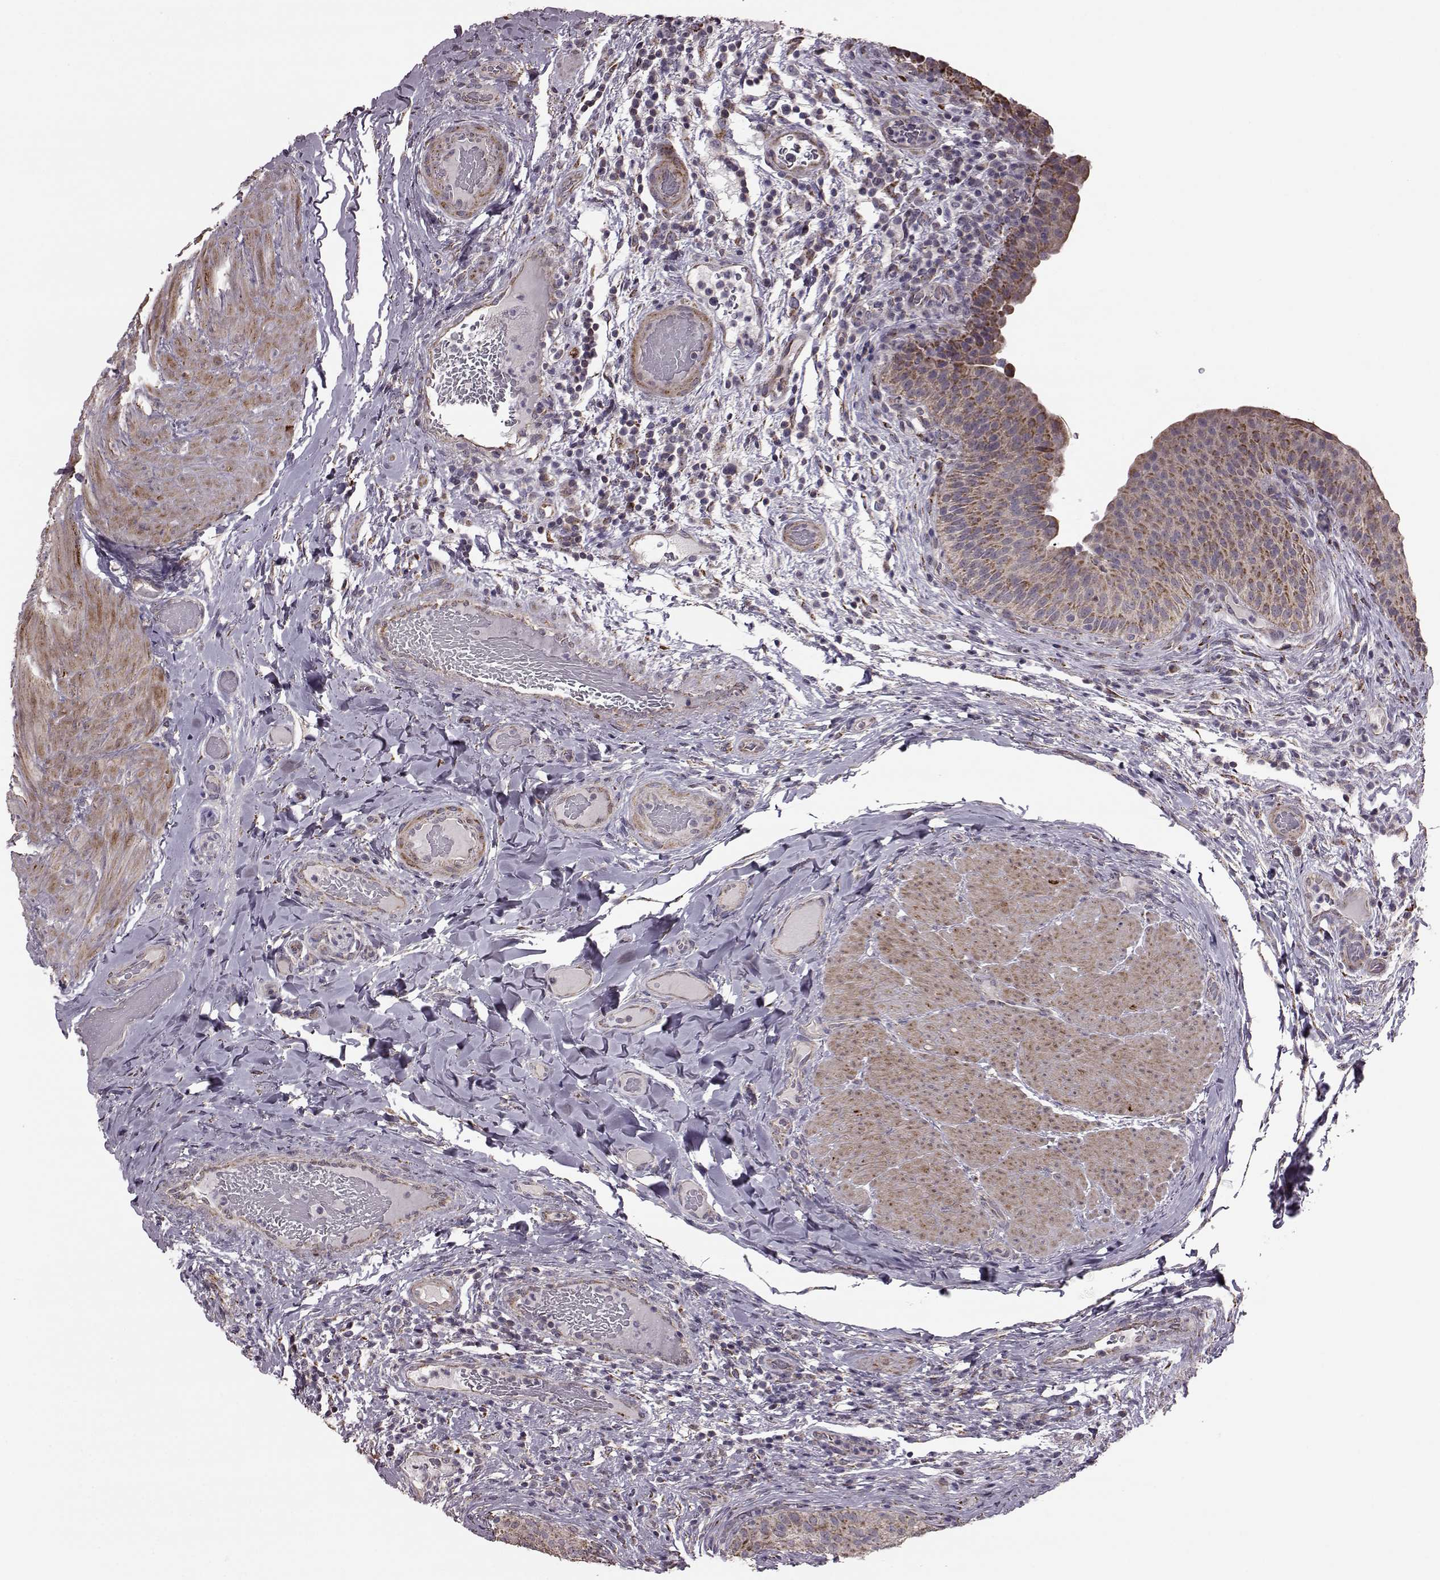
{"staining": {"intensity": "moderate", "quantity": ">75%", "location": "cytoplasmic/membranous,nuclear"}, "tissue": "urinary bladder", "cell_type": "Urothelial cells", "image_type": "normal", "snomed": [{"axis": "morphology", "description": "Normal tissue, NOS"}, {"axis": "topography", "description": "Urinary bladder"}], "caption": "High-magnification brightfield microscopy of unremarkable urinary bladder stained with DAB (brown) and counterstained with hematoxylin (blue). urothelial cells exhibit moderate cytoplasmic/membranous,nuclear staining is present in about>75% of cells.", "gene": "PUDP", "patient": {"sex": "male", "age": 66}}